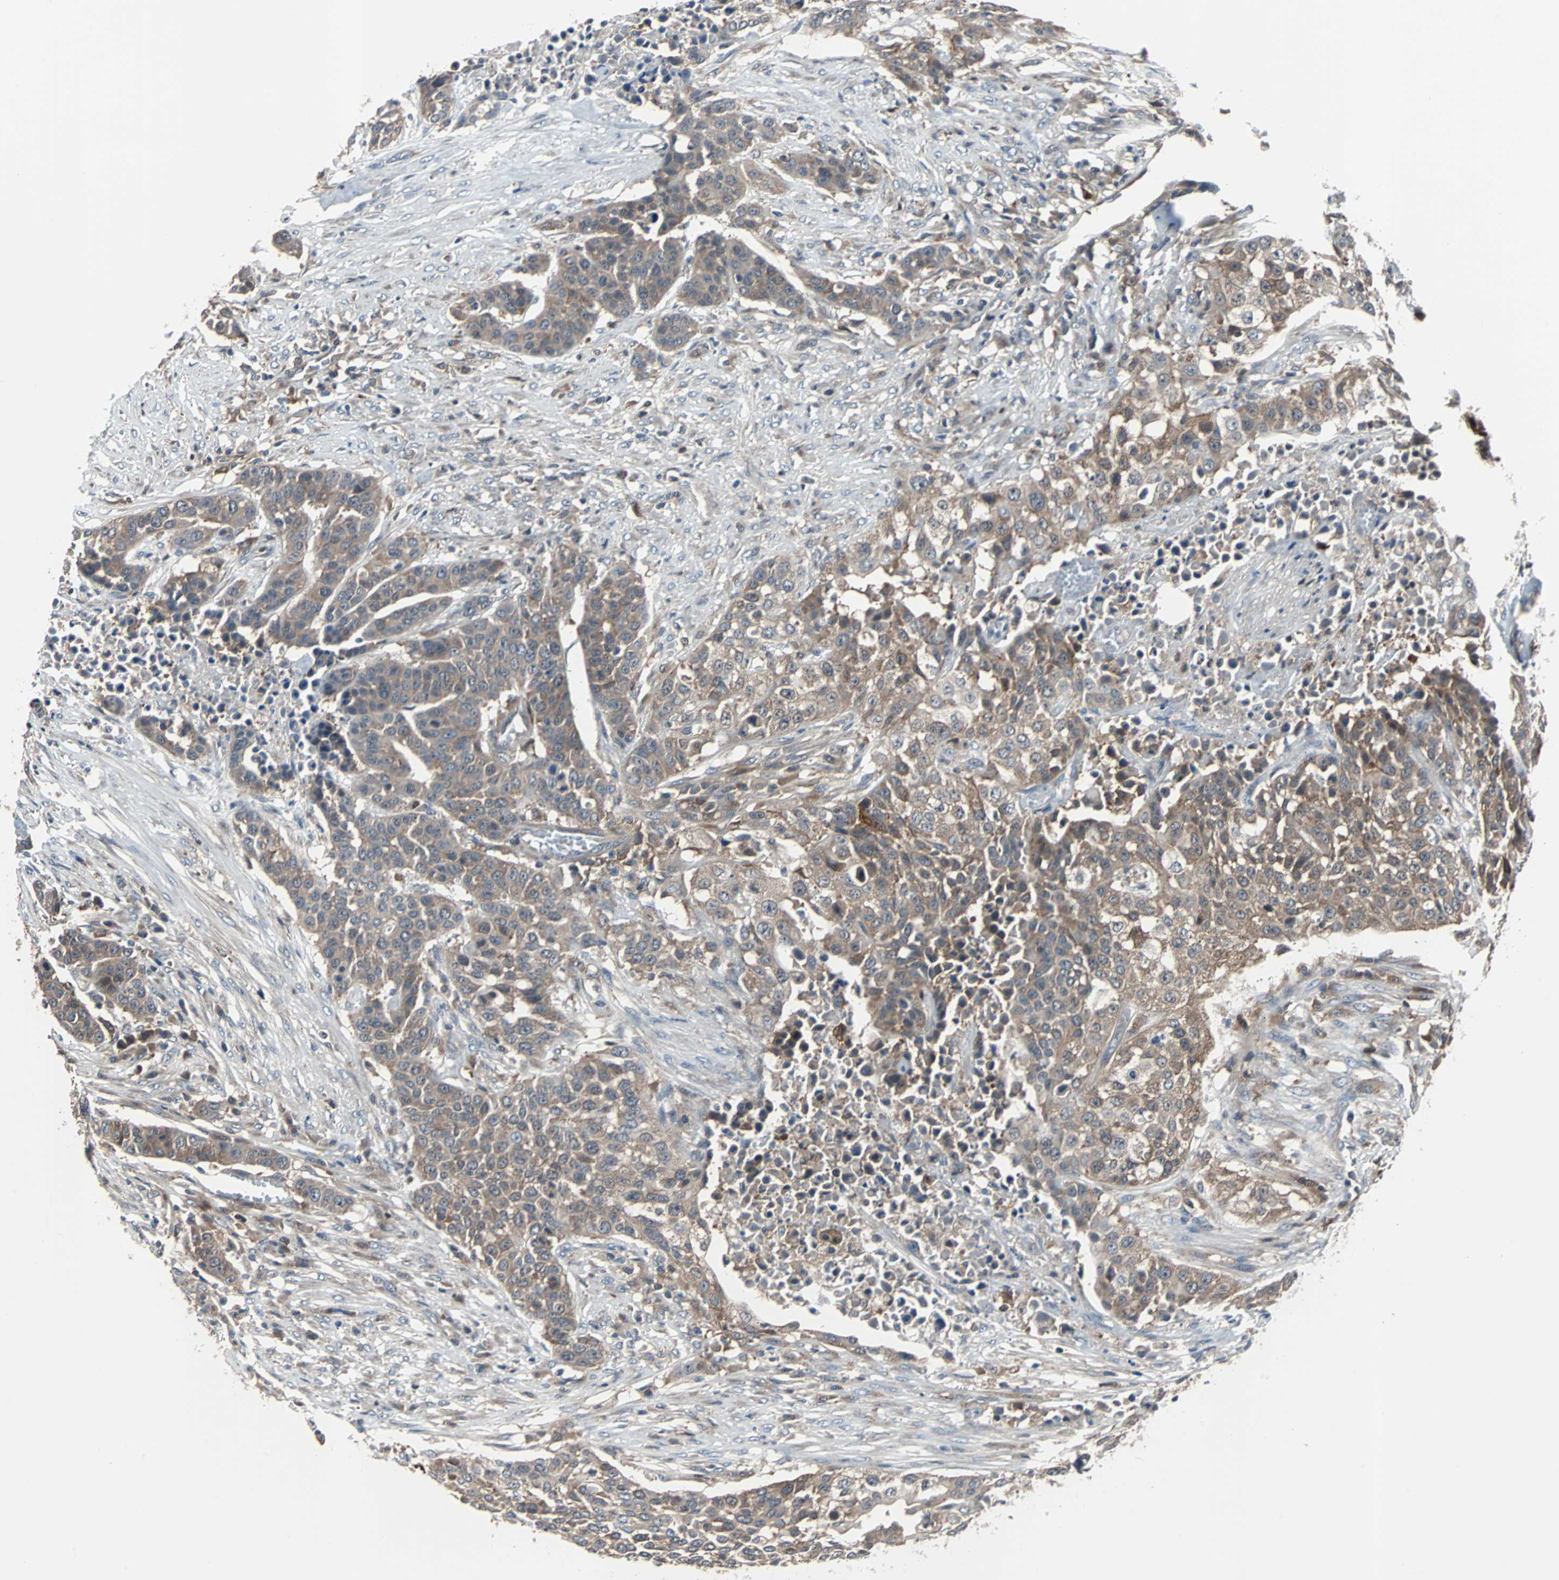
{"staining": {"intensity": "moderate", "quantity": ">75%", "location": "cytoplasmic/membranous"}, "tissue": "urothelial cancer", "cell_type": "Tumor cells", "image_type": "cancer", "snomed": [{"axis": "morphology", "description": "Urothelial carcinoma, High grade"}, {"axis": "topography", "description": "Urinary bladder"}], "caption": "Protein expression analysis of human high-grade urothelial carcinoma reveals moderate cytoplasmic/membranous staining in about >75% of tumor cells.", "gene": "PAK1", "patient": {"sex": "male", "age": 74}}